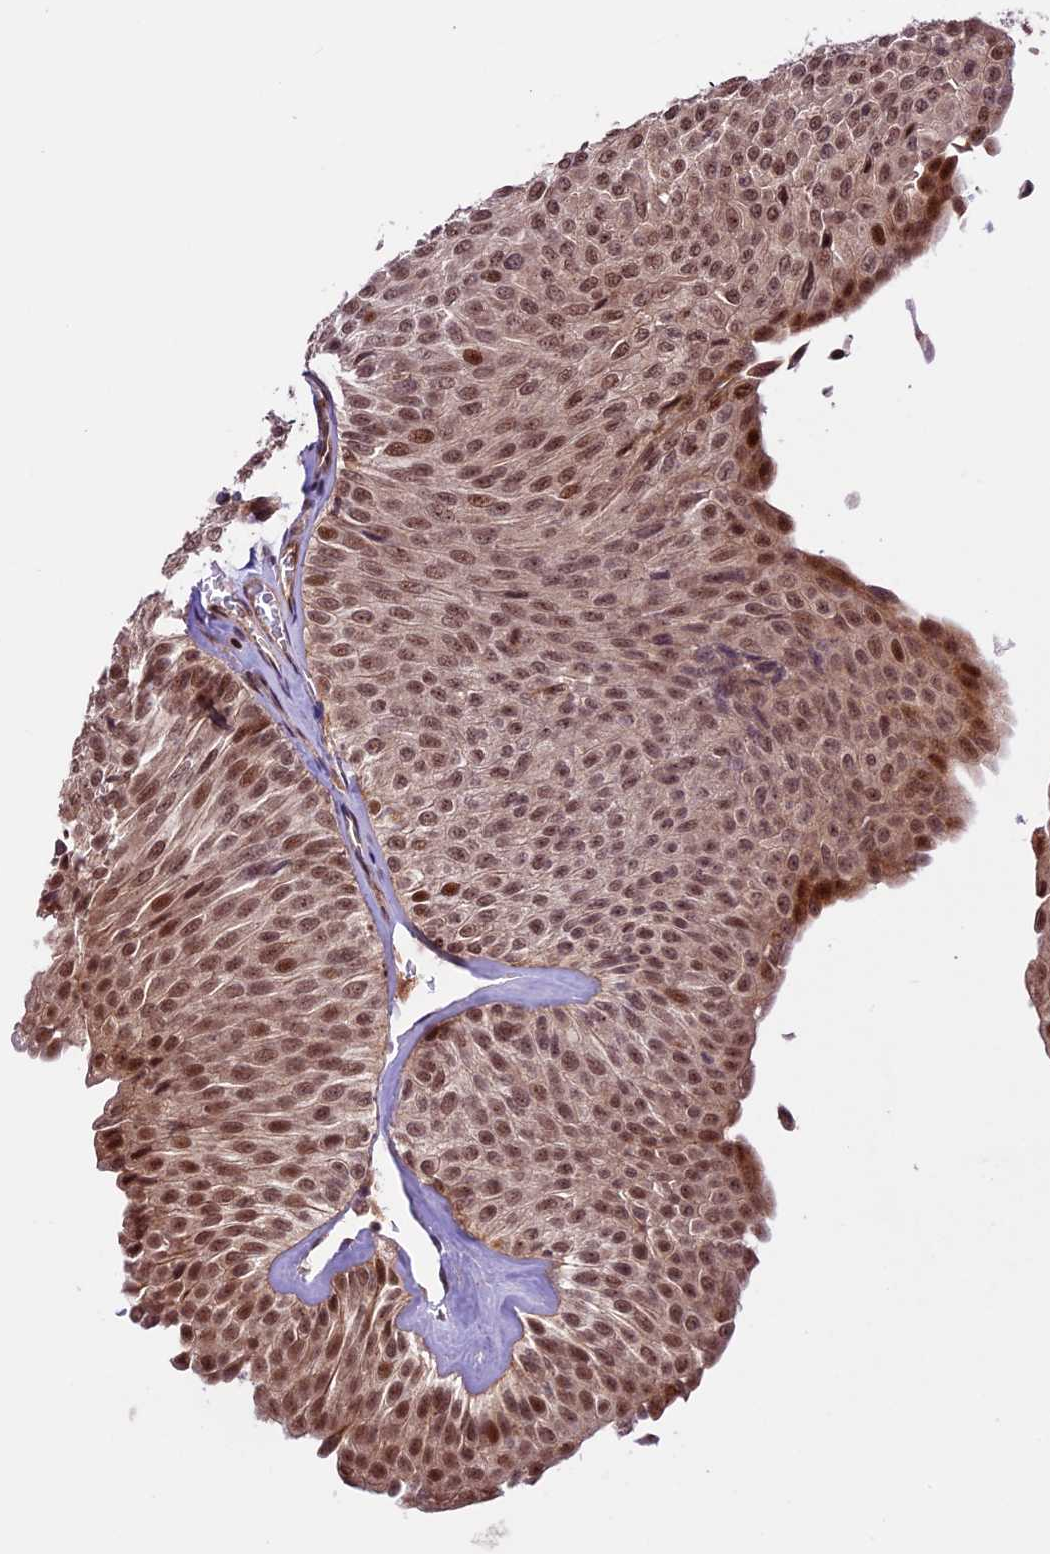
{"staining": {"intensity": "moderate", "quantity": ">75%", "location": "nuclear"}, "tissue": "urothelial cancer", "cell_type": "Tumor cells", "image_type": "cancer", "snomed": [{"axis": "morphology", "description": "Urothelial carcinoma, Low grade"}, {"axis": "topography", "description": "Urinary bladder"}], "caption": "Immunohistochemical staining of human urothelial cancer reveals medium levels of moderate nuclear expression in approximately >75% of tumor cells. (IHC, brightfield microscopy, high magnification).", "gene": "DHX38", "patient": {"sex": "male", "age": 78}}